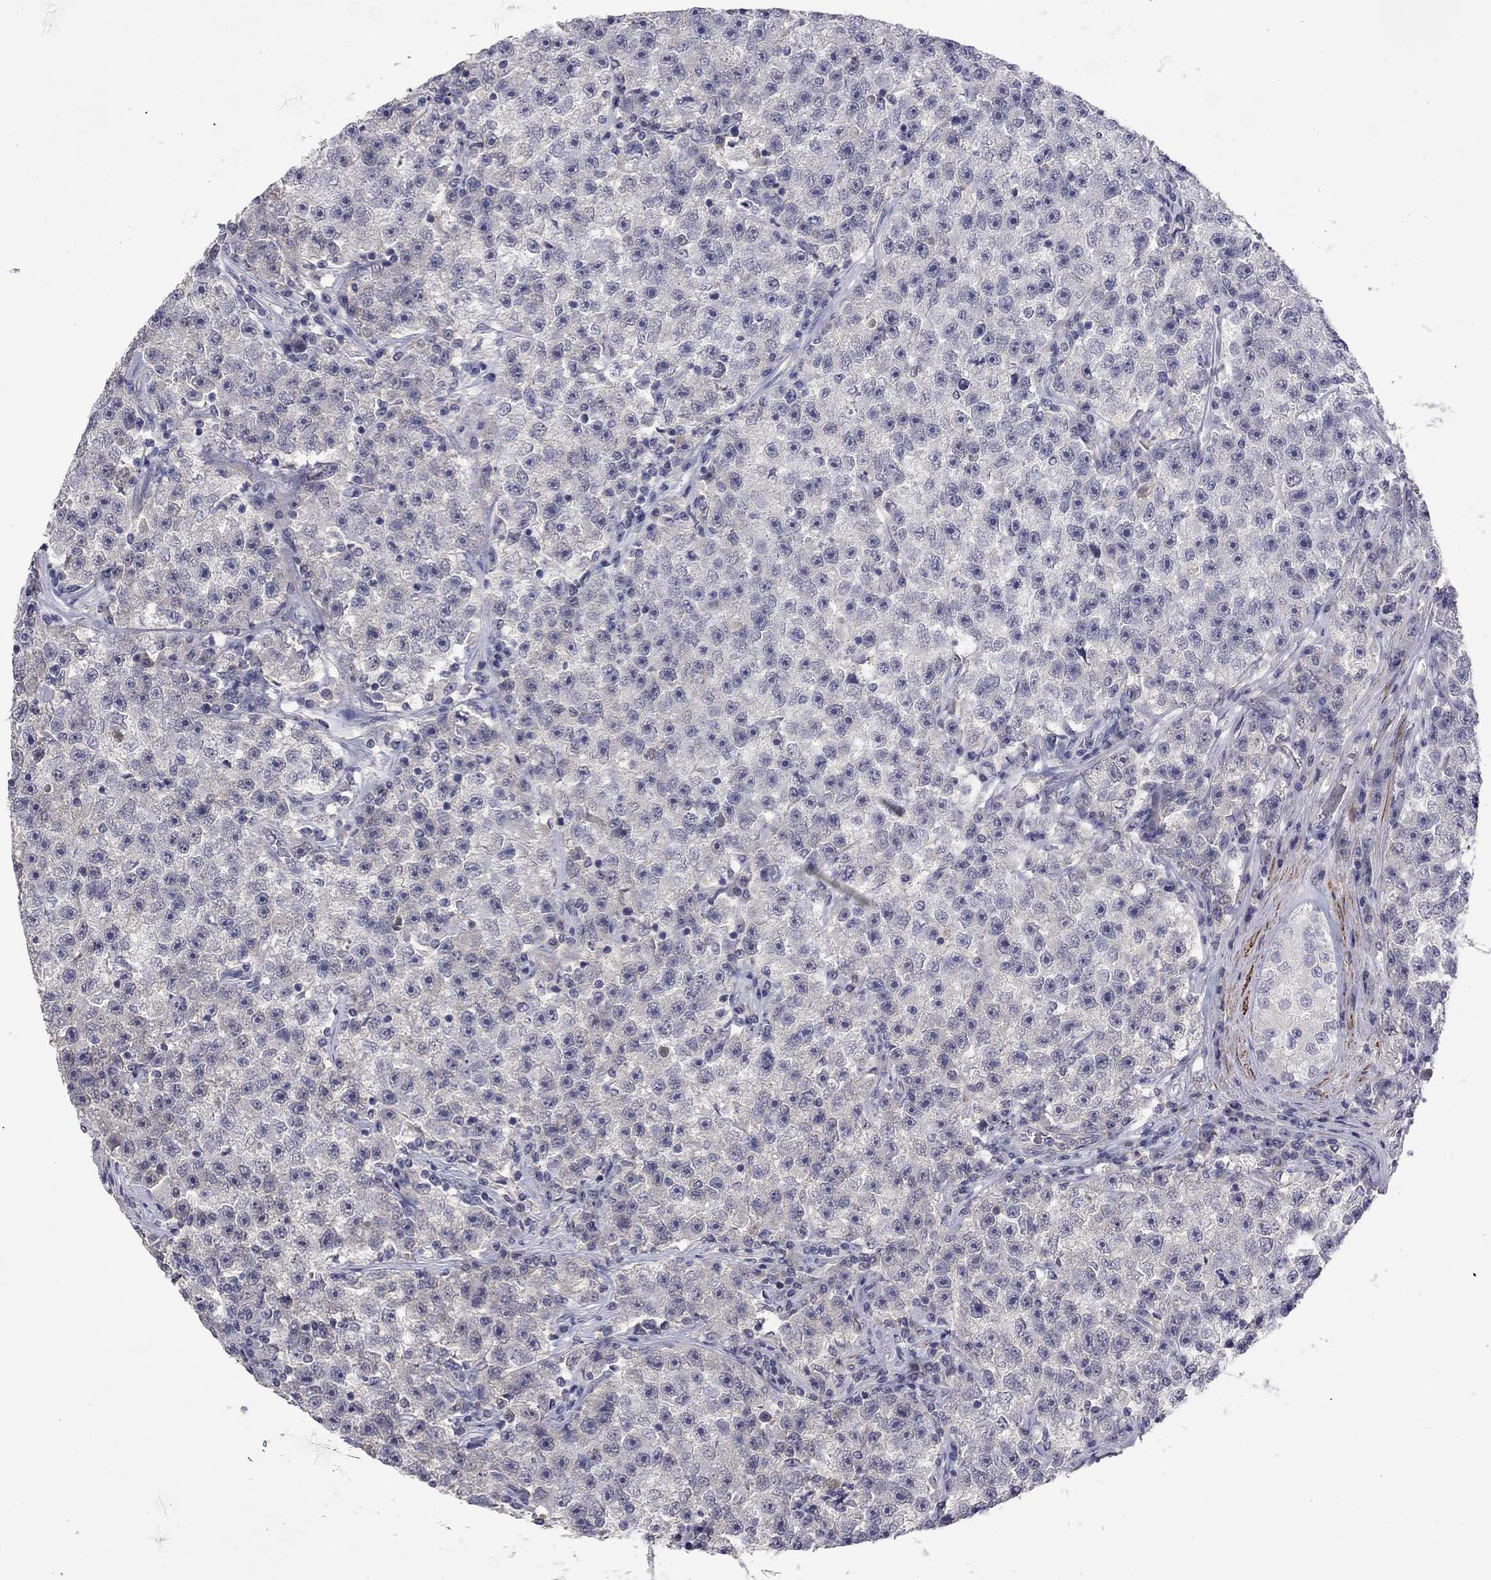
{"staining": {"intensity": "negative", "quantity": "none", "location": "none"}, "tissue": "testis cancer", "cell_type": "Tumor cells", "image_type": "cancer", "snomed": [{"axis": "morphology", "description": "Seminoma, NOS"}, {"axis": "topography", "description": "Testis"}], "caption": "Immunohistochemical staining of human testis cancer displays no significant positivity in tumor cells.", "gene": "IP6K3", "patient": {"sex": "male", "age": 22}}